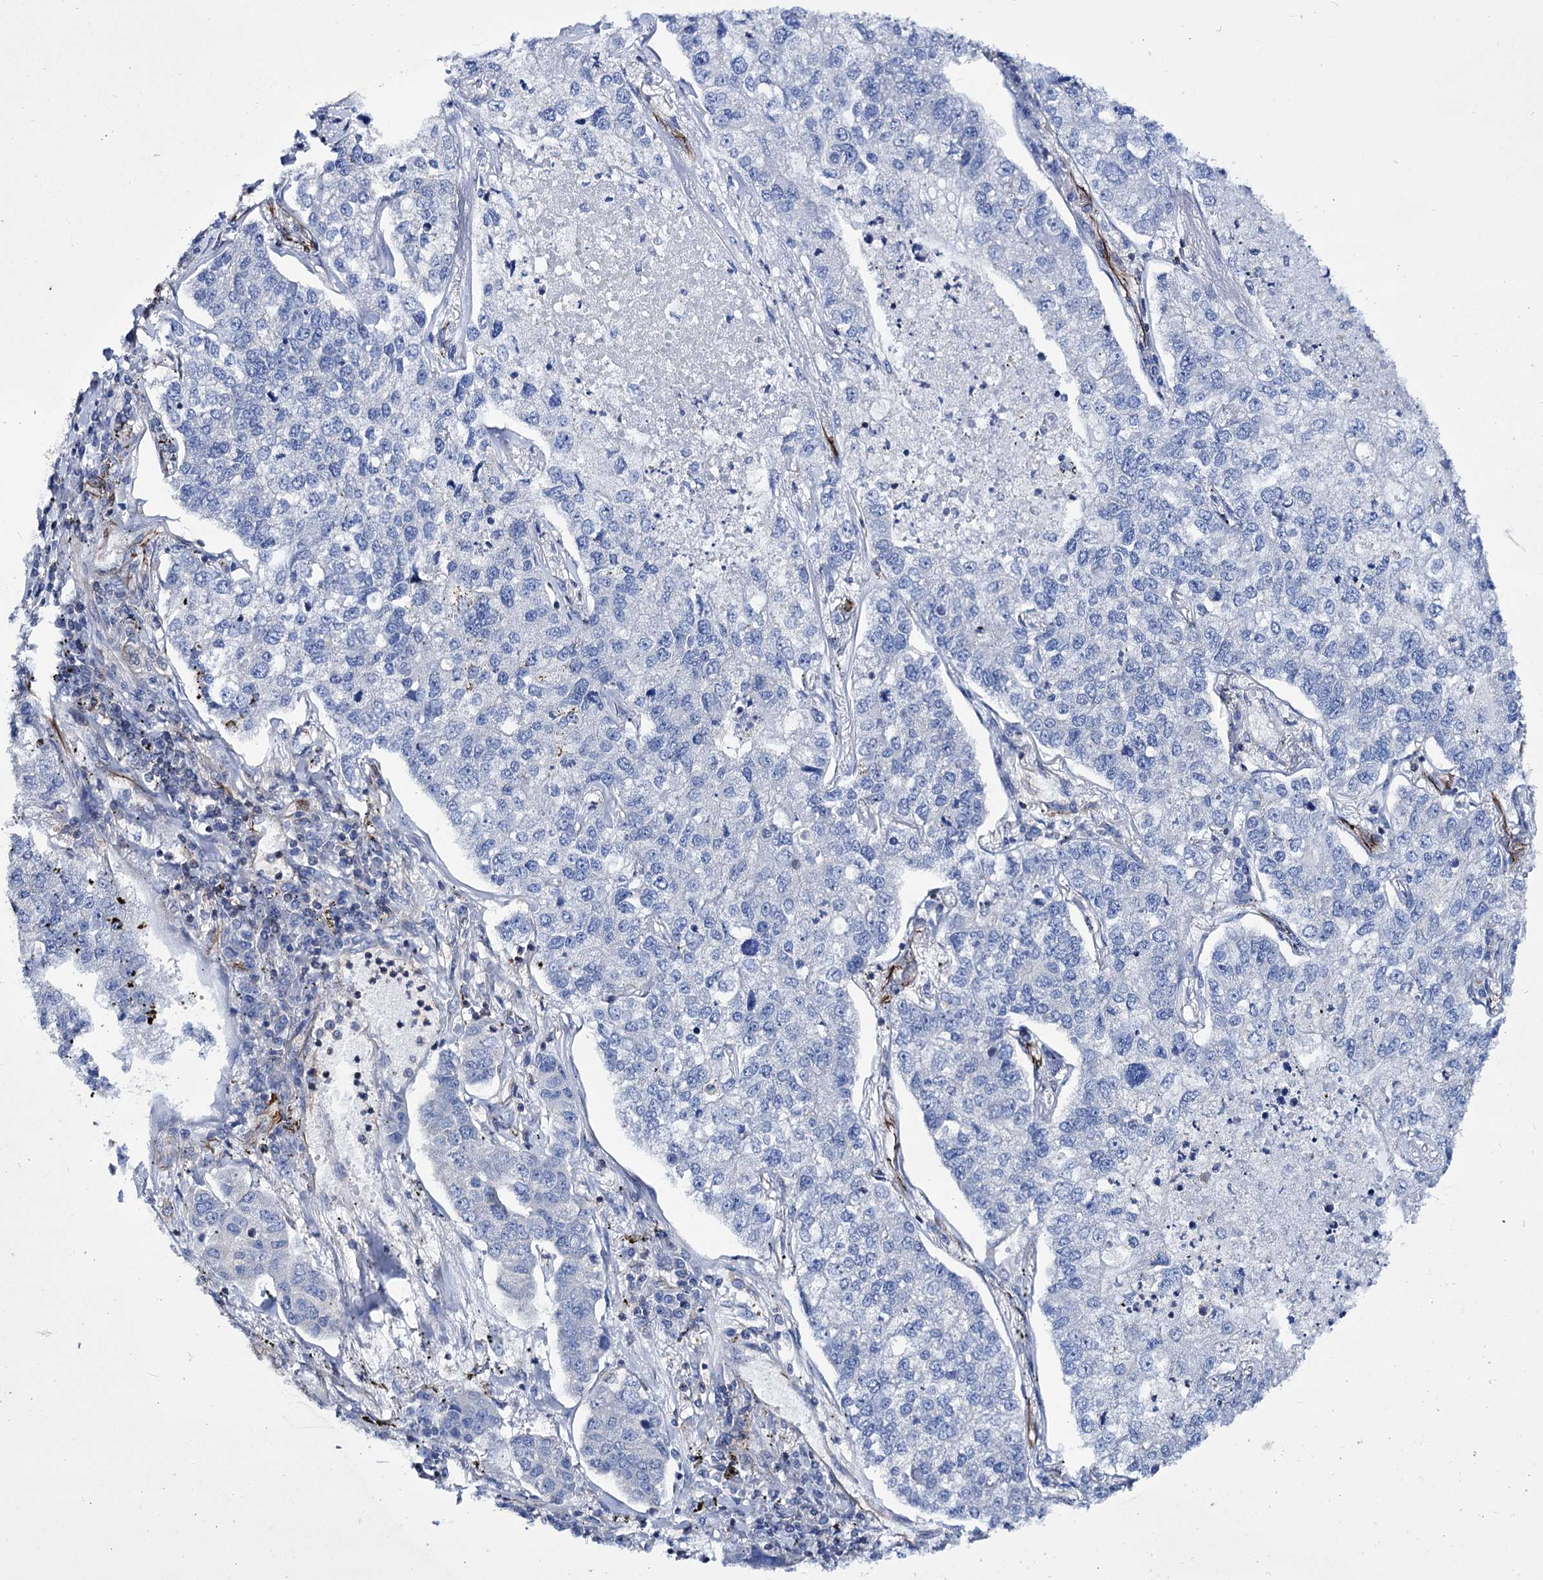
{"staining": {"intensity": "negative", "quantity": "none", "location": "none"}, "tissue": "lung cancer", "cell_type": "Tumor cells", "image_type": "cancer", "snomed": [{"axis": "morphology", "description": "Adenocarcinoma, NOS"}, {"axis": "topography", "description": "Lung"}], "caption": "A histopathology image of human adenocarcinoma (lung) is negative for staining in tumor cells.", "gene": "AXL", "patient": {"sex": "male", "age": 49}}